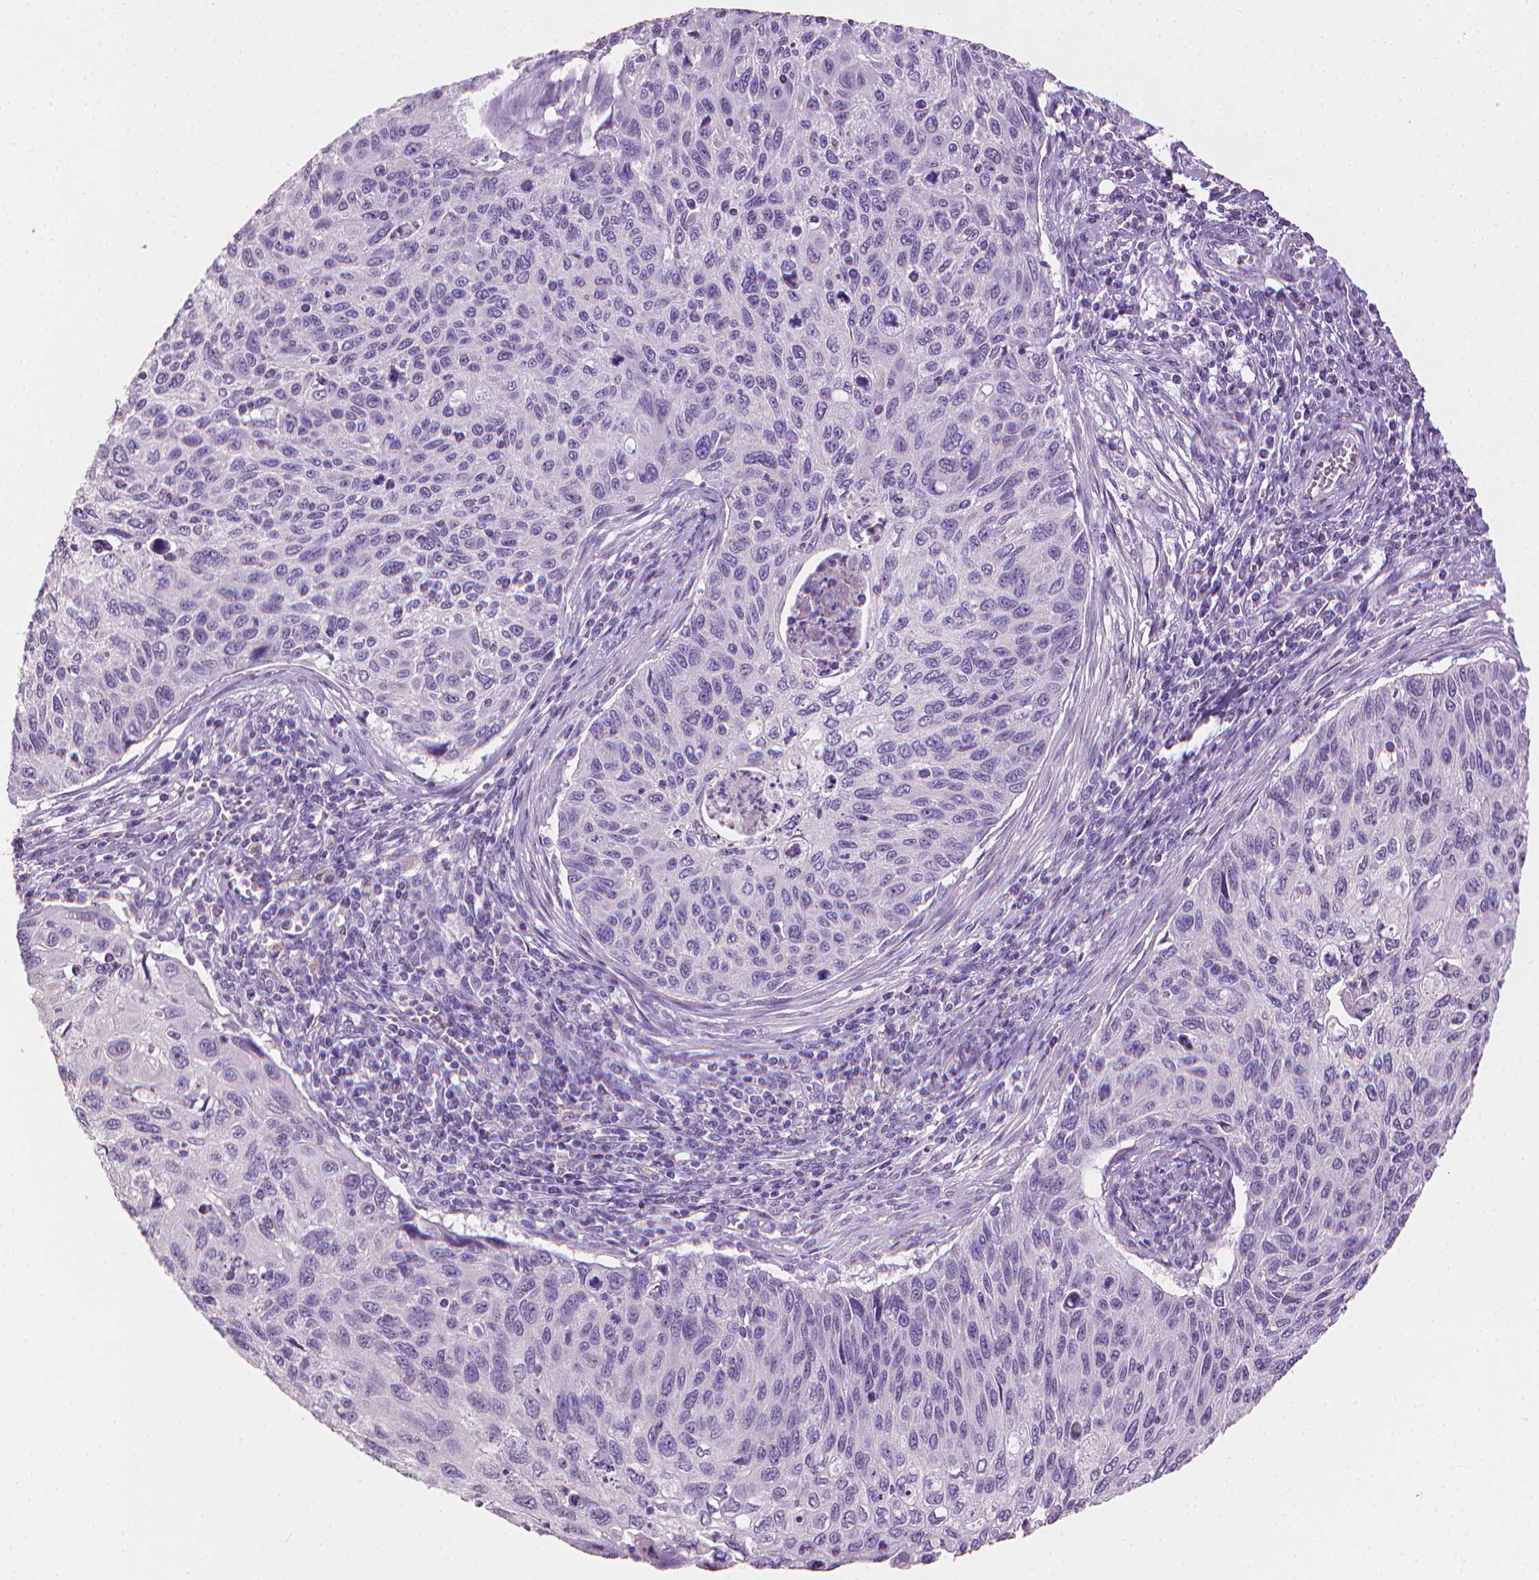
{"staining": {"intensity": "negative", "quantity": "none", "location": "none"}, "tissue": "cervical cancer", "cell_type": "Tumor cells", "image_type": "cancer", "snomed": [{"axis": "morphology", "description": "Squamous cell carcinoma, NOS"}, {"axis": "topography", "description": "Cervix"}], "caption": "Cervical squamous cell carcinoma was stained to show a protein in brown. There is no significant expression in tumor cells.", "gene": "MLANA", "patient": {"sex": "female", "age": 70}}